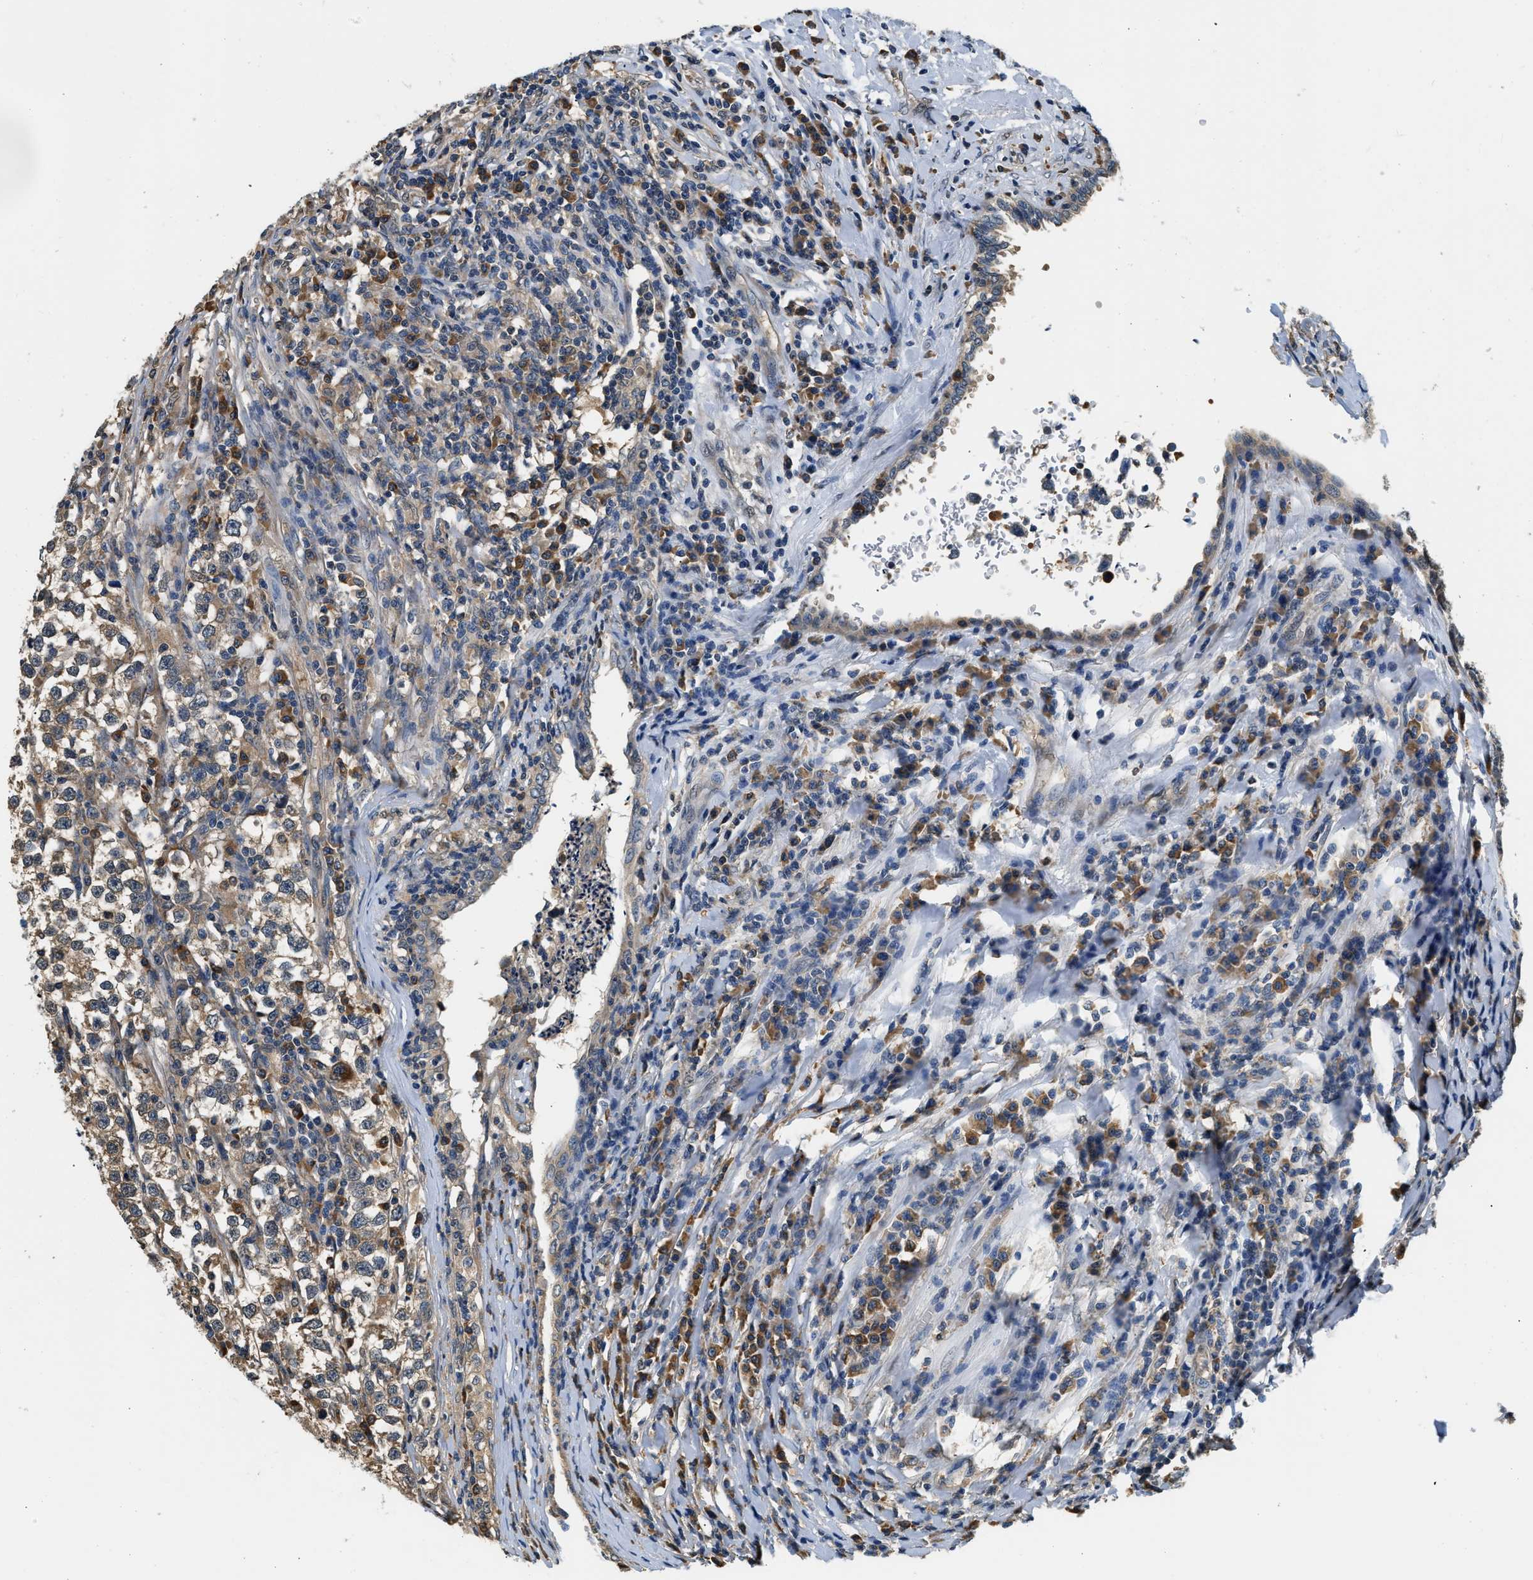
{"staining": {"intensity": "weak", "quantity": ">75%", "location": "cytoplasmic/membranous"}, "tissue": "testis cancer", "cell_type": "Tumor cells", "image_type": "cancer", "snomed": [{"axis": "morphology", "description": "Normal tissue, NOS"}, {"axis": "morphology", "description": "Seminoma, NOS"}, {"axis": "topography", "description": "Testis"}], "caption": "Protein expression analysis of human seminoma (testis) reveals weak cytoplasmic/membranous expression in about >75% of tumor cells.", "gene": "BCL7C", "patient": {"sex": "male", "age": 43}}